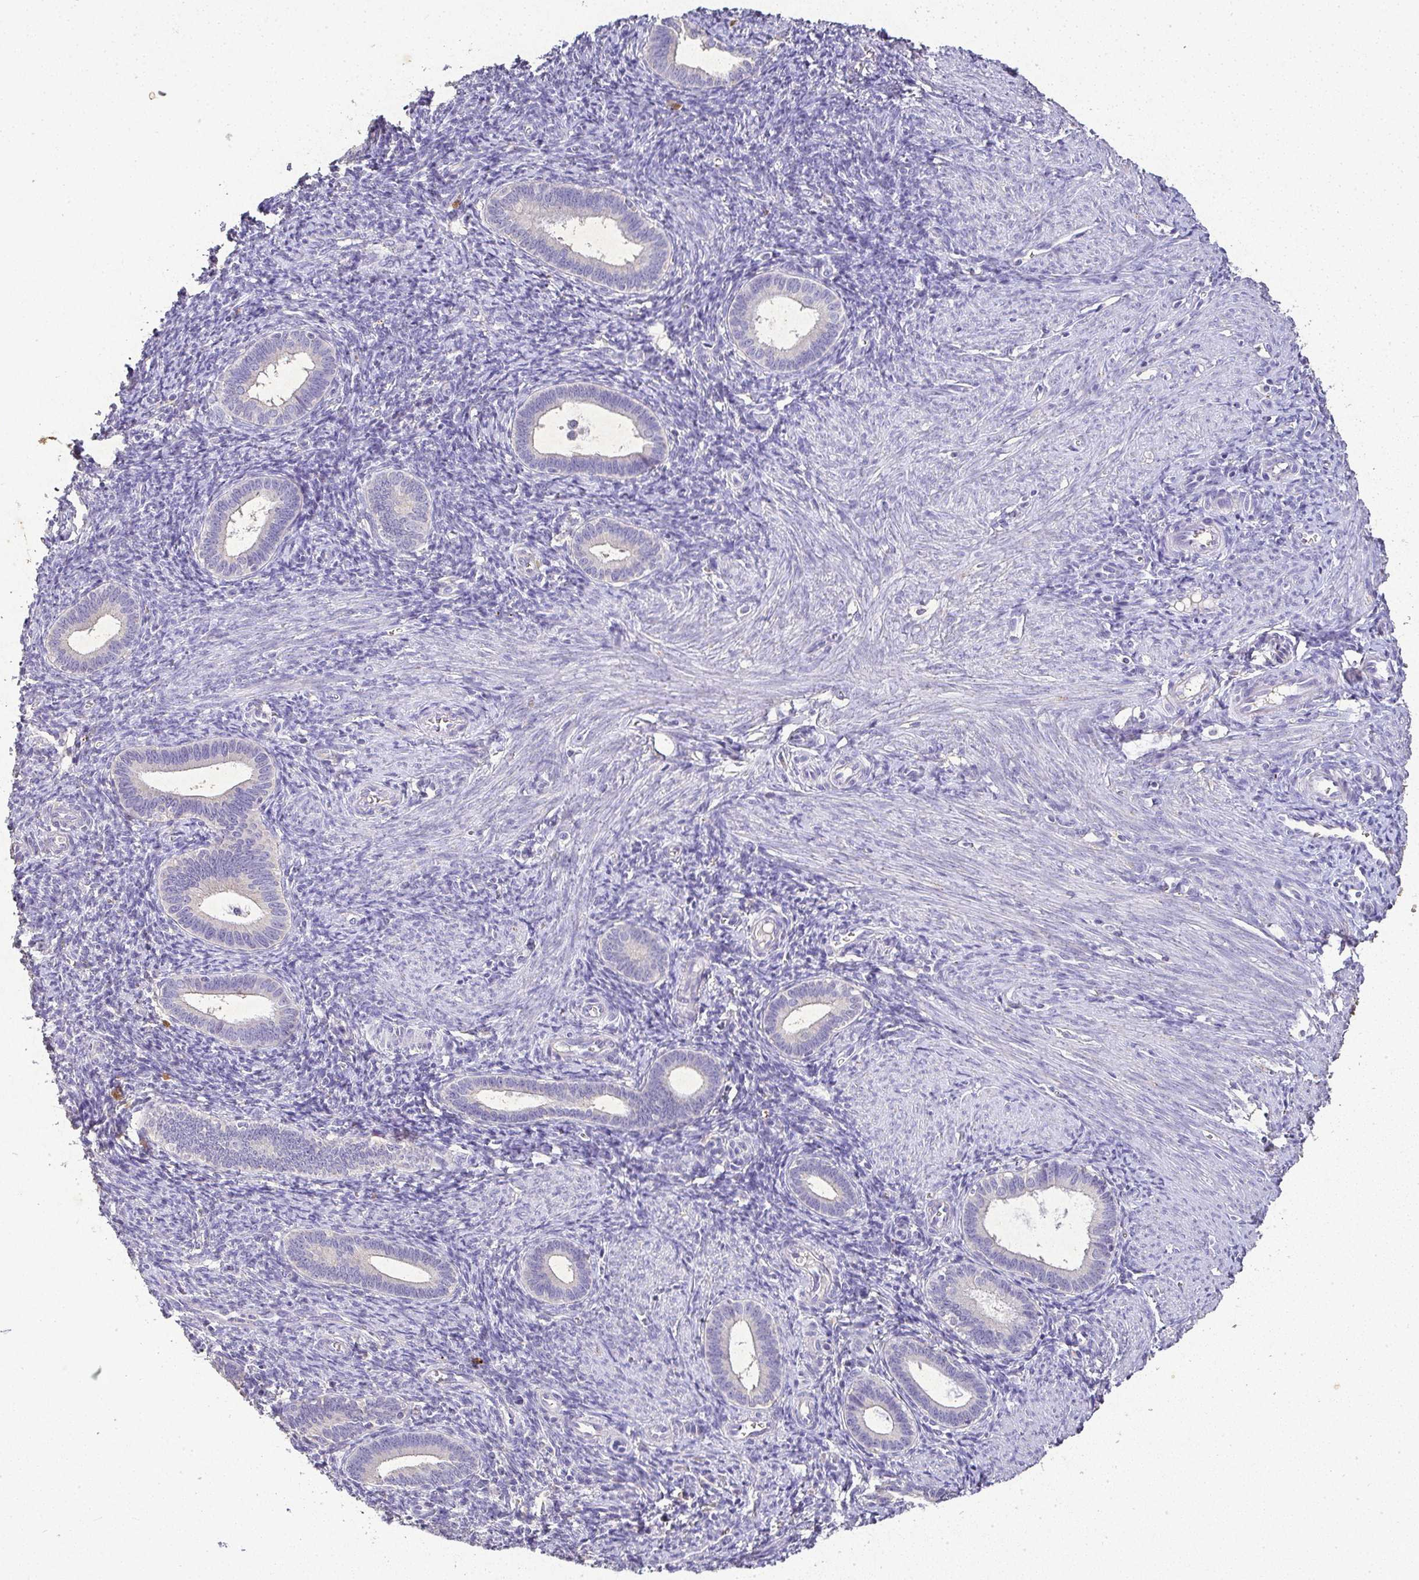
{"staining": {"intensity": "negative", "quantity": "none", "location": "none"}, "tissue": "endometrium", "cell_type": "Cells in endometrial stroma", "image_type": "normal", "snomed": [{"axis": "morphology", "description": "Normal tissue, NOS"}, {"axis": "topography", "description": "Endometrium"}], "caption": "Immunohistochemistry (IHC) photomicrograph of benign endometrium: human endometrium stained with DAB exhibits no significant protein positivity in cells in endometrial stroma.", "gene": "RPS2", "patient": {"sex": "female", "age": 41}}